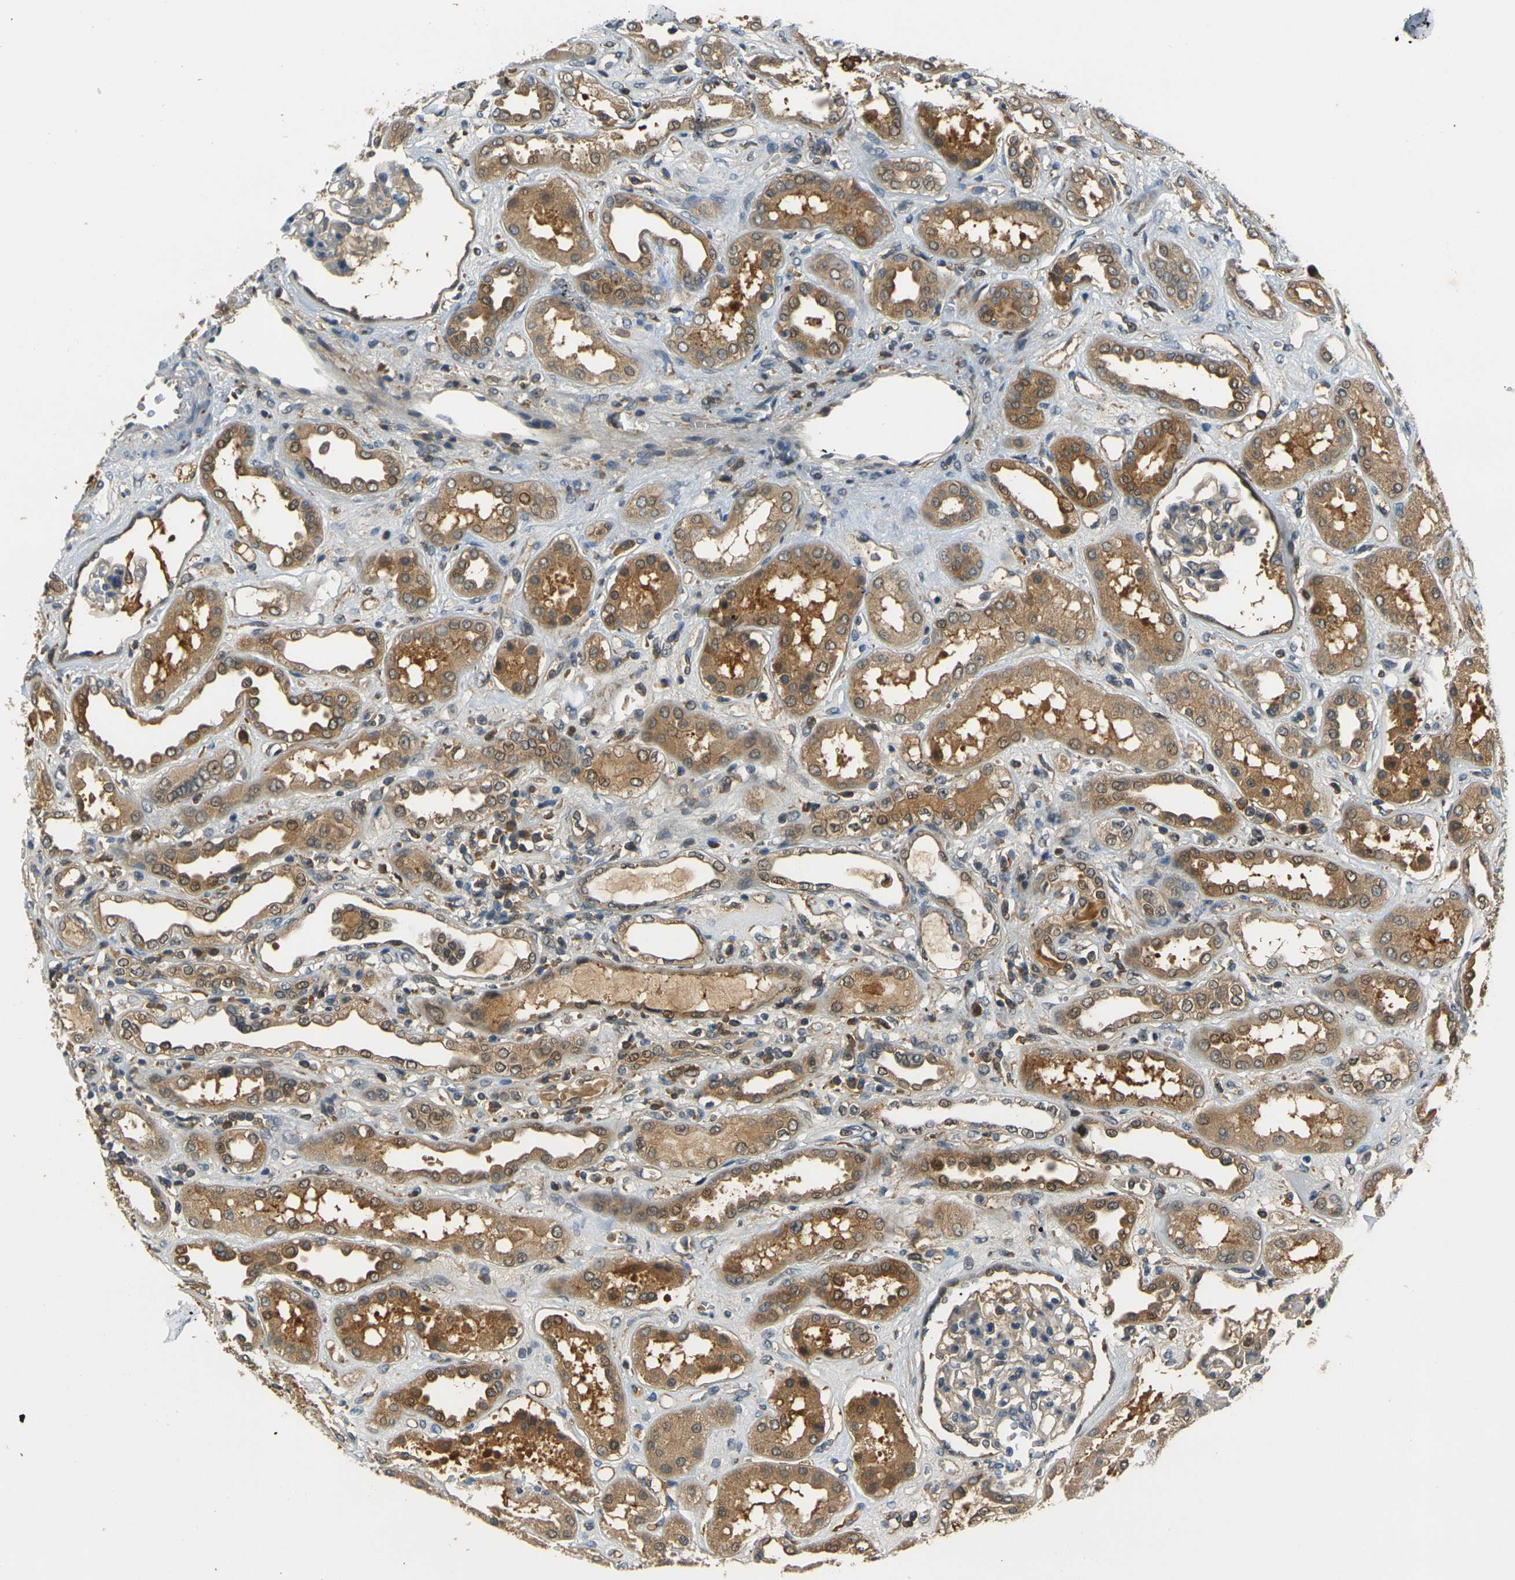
{"staining": {"intensity": "weak", "quantity": "25%-75%", "location": "cytoplasmic/membranous"}, "tissue": "kidney", "cell_type": "Cells in glomeruli", "image_type": "normal", "snomed": [{"axis": "morphology", "description": "Normal tissue, NOS"}, {"axis": "topography", "description": "Kidney"}], "caption": "Protein staining displays weak cytoplasmic/membranous positivity in about 25%-75% of cells in glomeruli in benign kidney. Using DAB (3,3'-diaminobenzidine) (brown) and hematoxylin (blue) stains, captured at high magnification using brightfield microscopy.", "gene": "PIGL", "patient": {"sex": "male", "age": 59}}